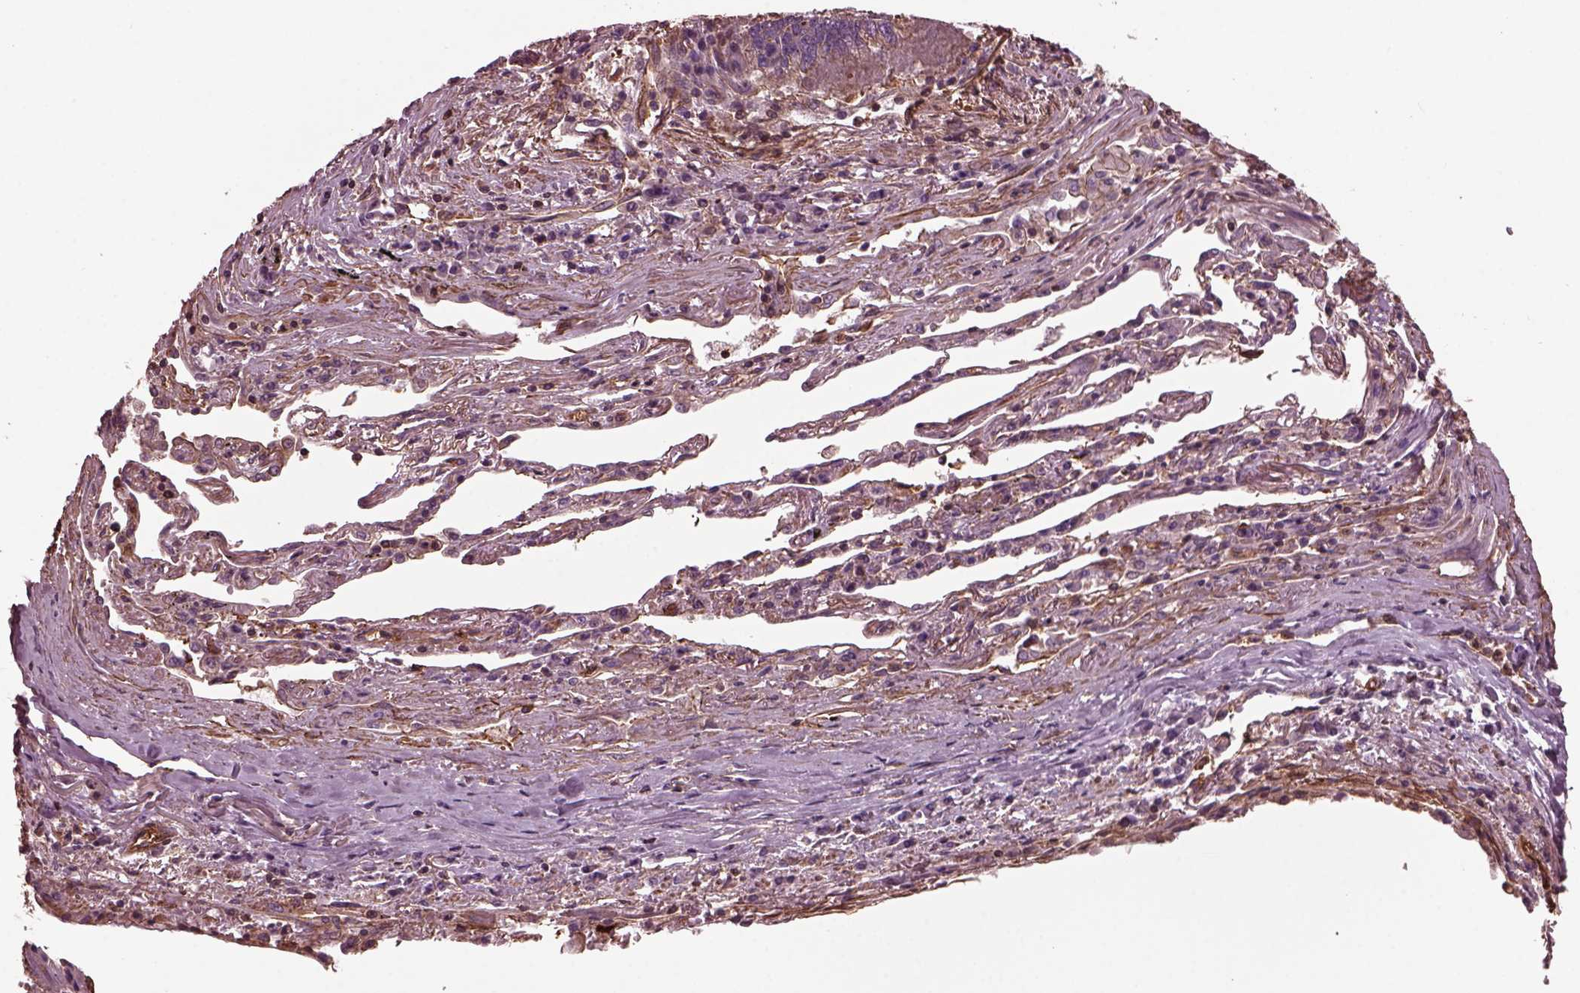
{"staining": {"intensity": "weak", "quantity": "25%-75%", "location": "cytoplasmic/membranous"}, "tissue": "lung cancer", "cell_type": "Tumor cells", "image_type": "cancer", "snomed": [{"axis": "morphology", "description": "Squamous cell carcinoma, NOS"}, {"axis": "topography", "description": "Lung"}], "caption": "Immunohistochemical staining of human squamous cell carcinoma (lung) demonstrates low levels of weak cytoplasmic/membranous protein staining in about 25%-75% of tumor cells.", "gene": "MYL6", "patient": {"sex": "male", "age": 73}}